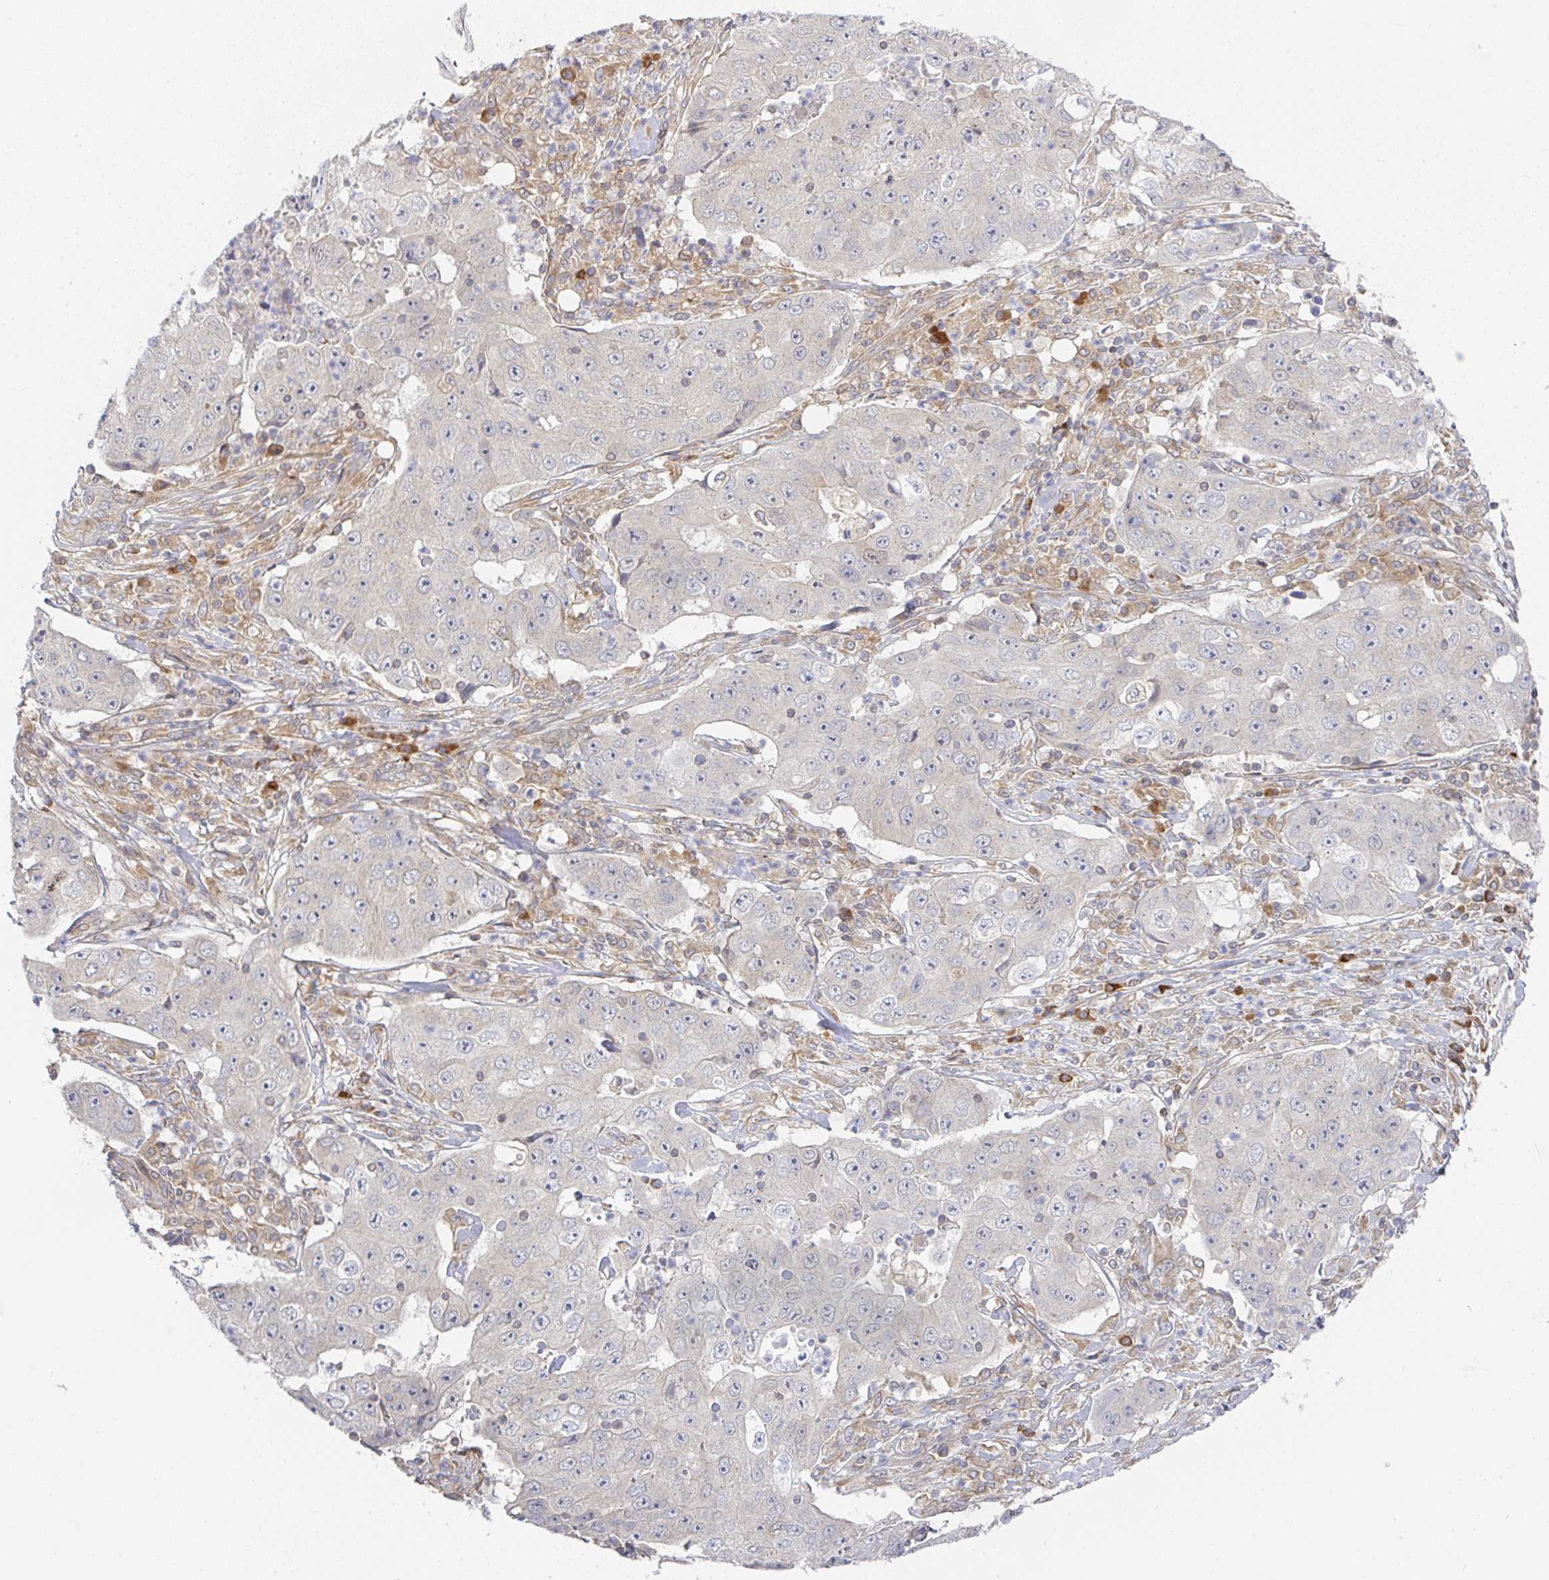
{"staining": {"intensity": "weak", "quantity": "<25%", "location": "cytoplasmic/membranous"}, "tissue": "lung cancer", "cell_type": "Tumor cells", "image_type": "cancer", "snomed": [{"axis": "morphology", "description": "Squamous cell carcinoma, NOS"}, {"axis": "topography", "description": "Lung"}], "caption": "An image of human lung cancer is negative for staining in tumor cells.", "gene": "DERL2", "patient": {"sex": "male", "age": 64}}